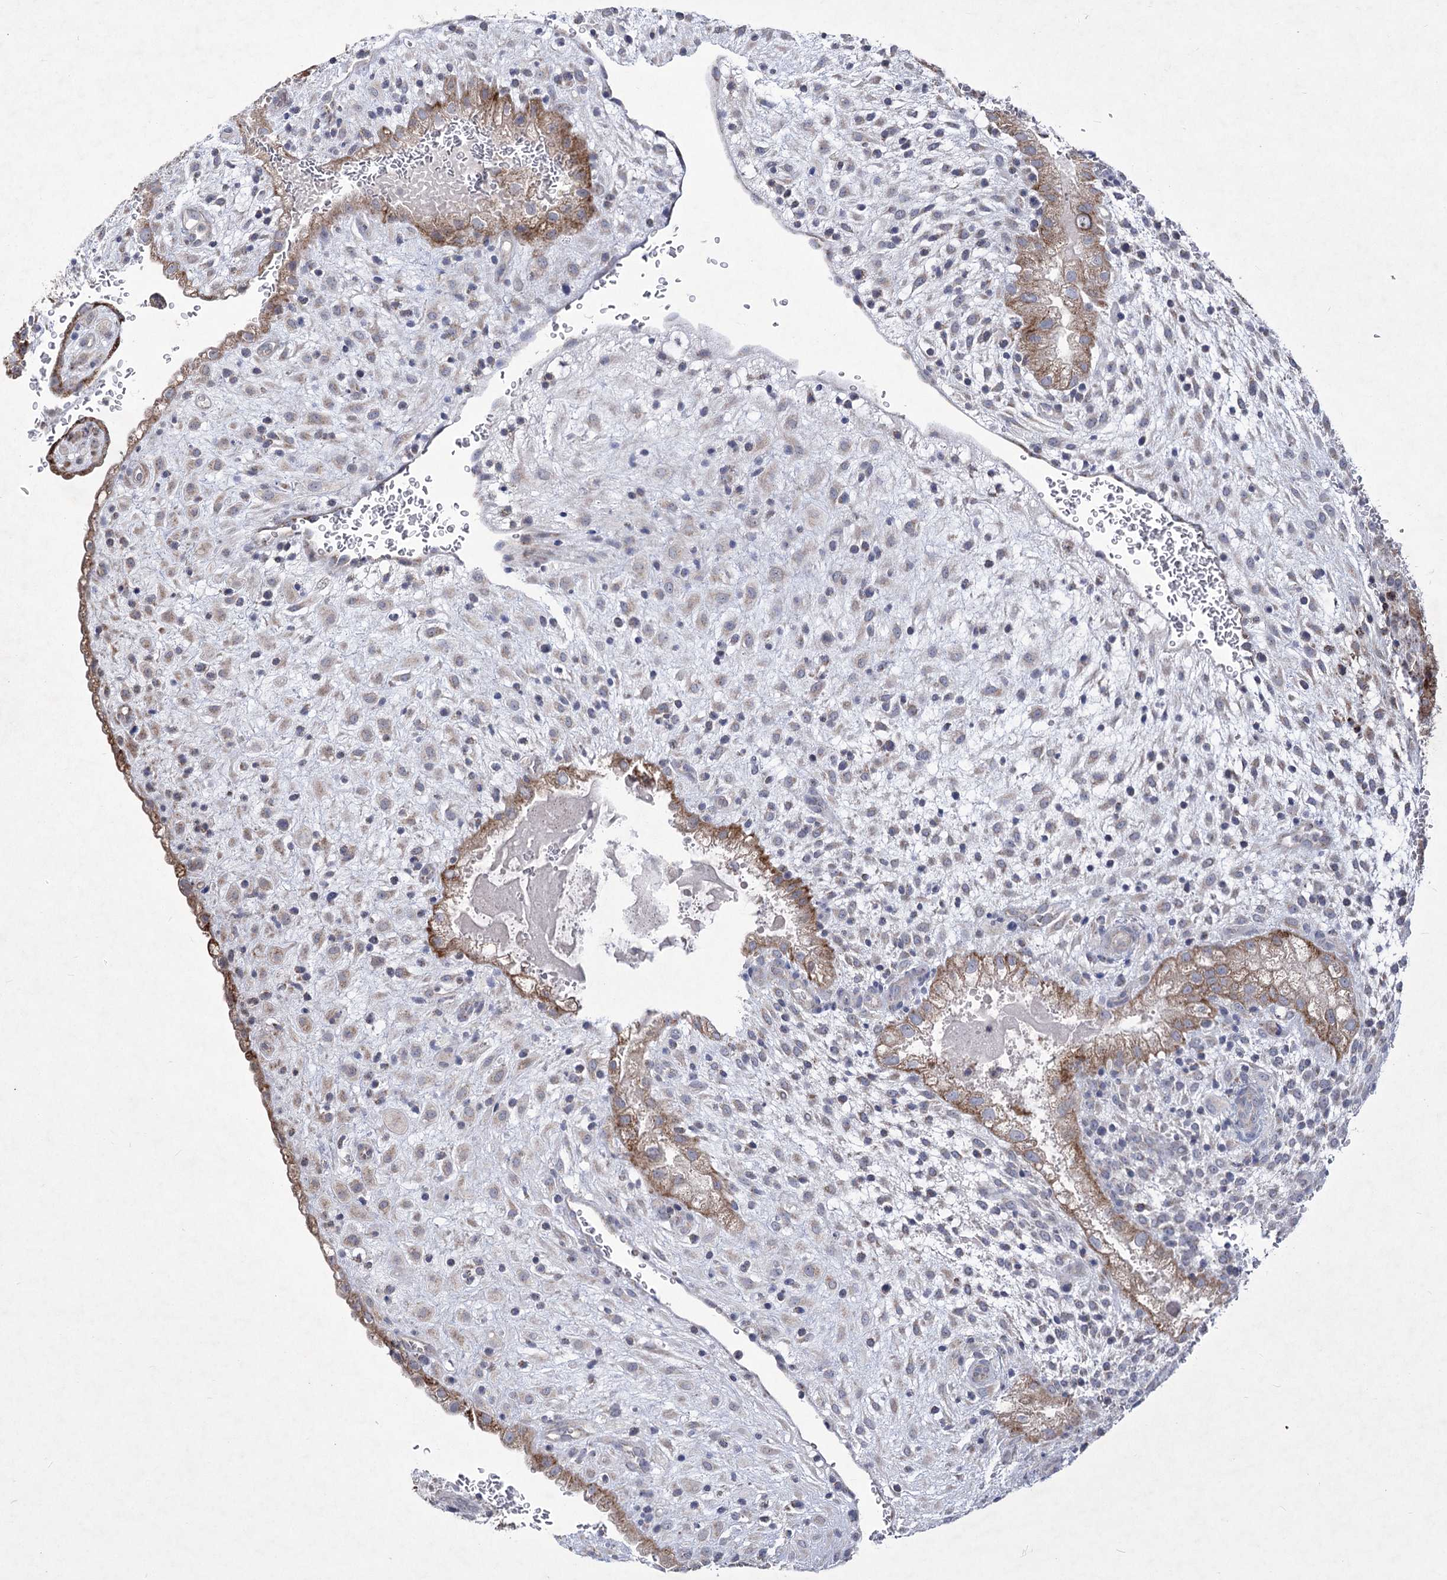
{"staining": {"intensity": "moderate", "quantity": ">75%", "location": "cytoplasmic/membranous"}, "tissue": "placenta", "cell_type": "Decidual cells", "image_type": "normal", "snomed": [{"axis": "morphology", "description": "Normal tissue, NOS"}, {"axis": "topography", "description": "Placenta"}], "caption": "Immunohistochemical staining of benign placenta shows medium levels of moderate cytoplasmic/membranous expression in approximately >75% of decidual cells.", "gene": "PDHB", "patient": {"sex": "female", "age": 35}}